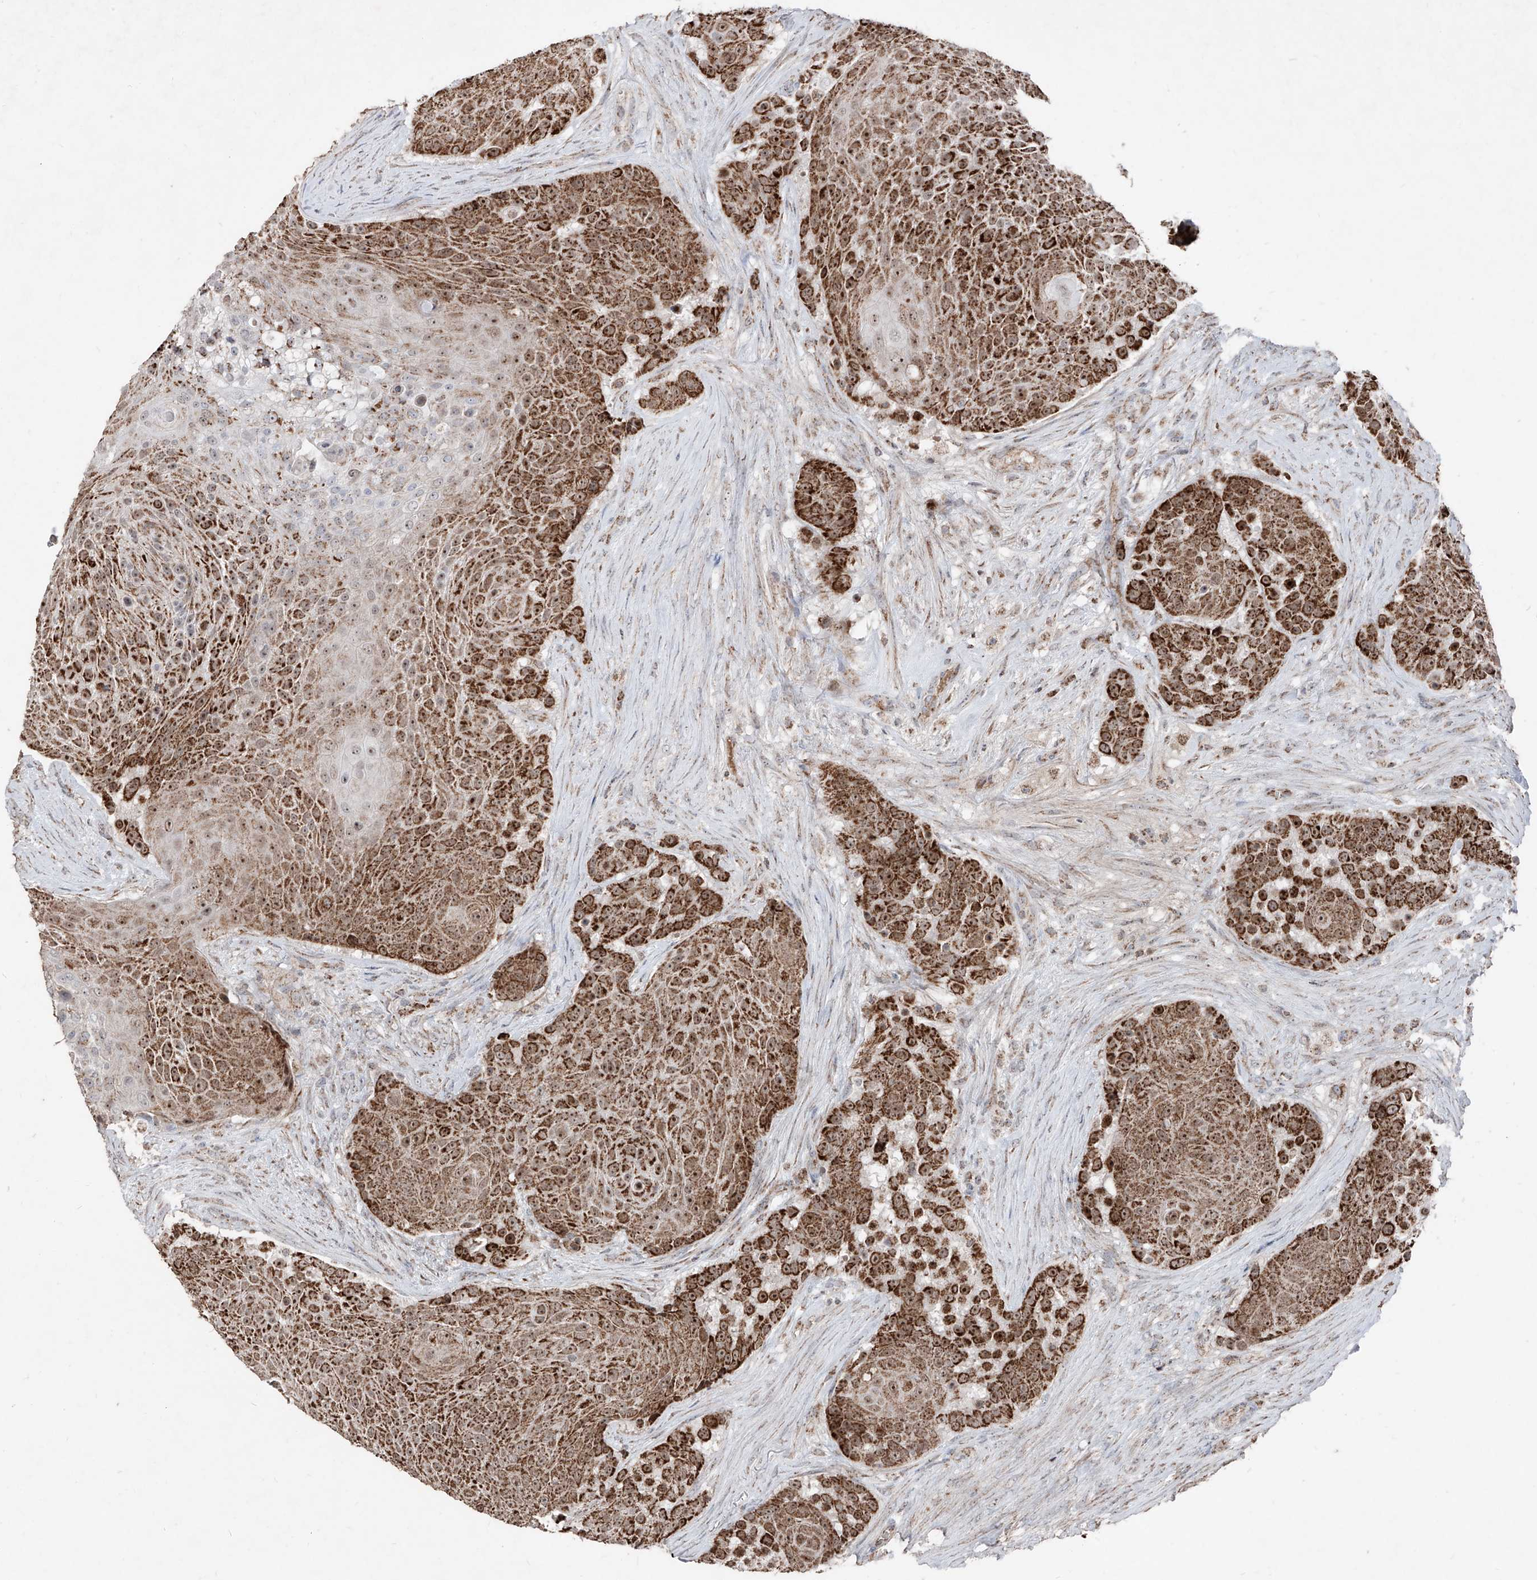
{"staining": {"intensity": "strong", "quantity": ">75%", "location": "cytoplasmic/membranous,nuclear"}, "tissue": "urothelial cancer", "cell_type": "Tumor cells", "image_type": "cancer", "snomed": [{"axis": "morphology", "description": "Urothelial carcinoma, High grade"}, {"axis": "topography", "description": "Urinary bladder"}], "caption": "Brown immunohistochemical staining in urothelial cancer reveals strong cytoplasmic/membranous and nuclear expression in about >75% of tumor cells.", "gene": "NDUFB3", "patient": {"sex": "female", "age": 63}}